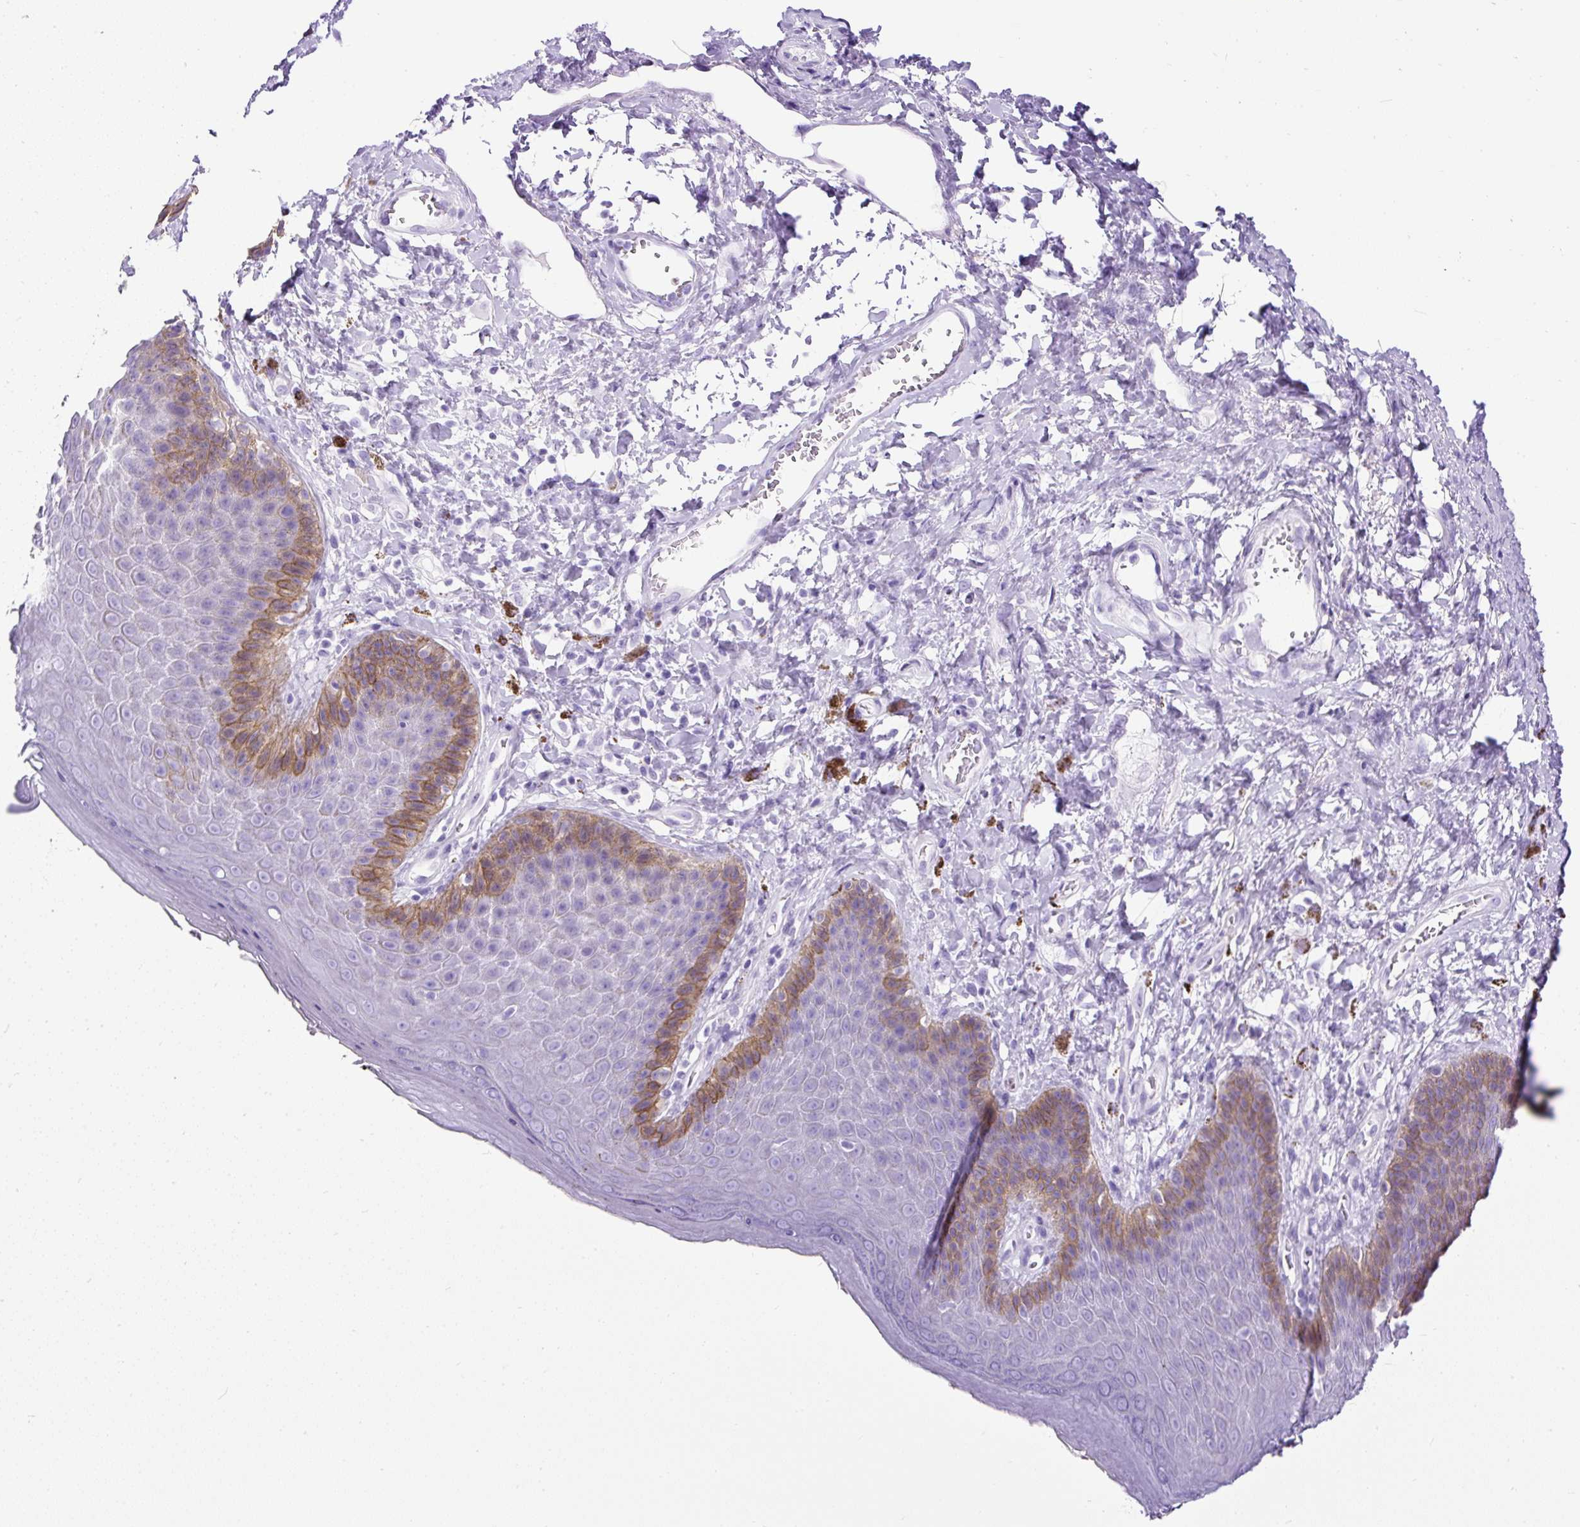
{"staining": {"intensity": "moderate", "quantity": "<25%", "location": "cytoplasmic/membranous"}, "tissue": "skin", "cell_type": "Epidermal cells", "image_type": "normal", "snomed": [{"axis": "morphology", "description": "Normal tissue, NOS"}, {"axis": "topography", "description": "Anal"}, {"axis": "topography", "description": "Peripheral nerve tissue"}], "caption": "Immunohistochemistry (DAB (3,3'-diaminobenzidine)) staining of normal human skin displays moderate cytoplasmic/membranous protein staining in about <25% of epidermal cells. The protein is shown in brown color, while the nuclei are stained blue.", "gene": "PDIA2", "patient": {"sex": "male", "age": 53}}